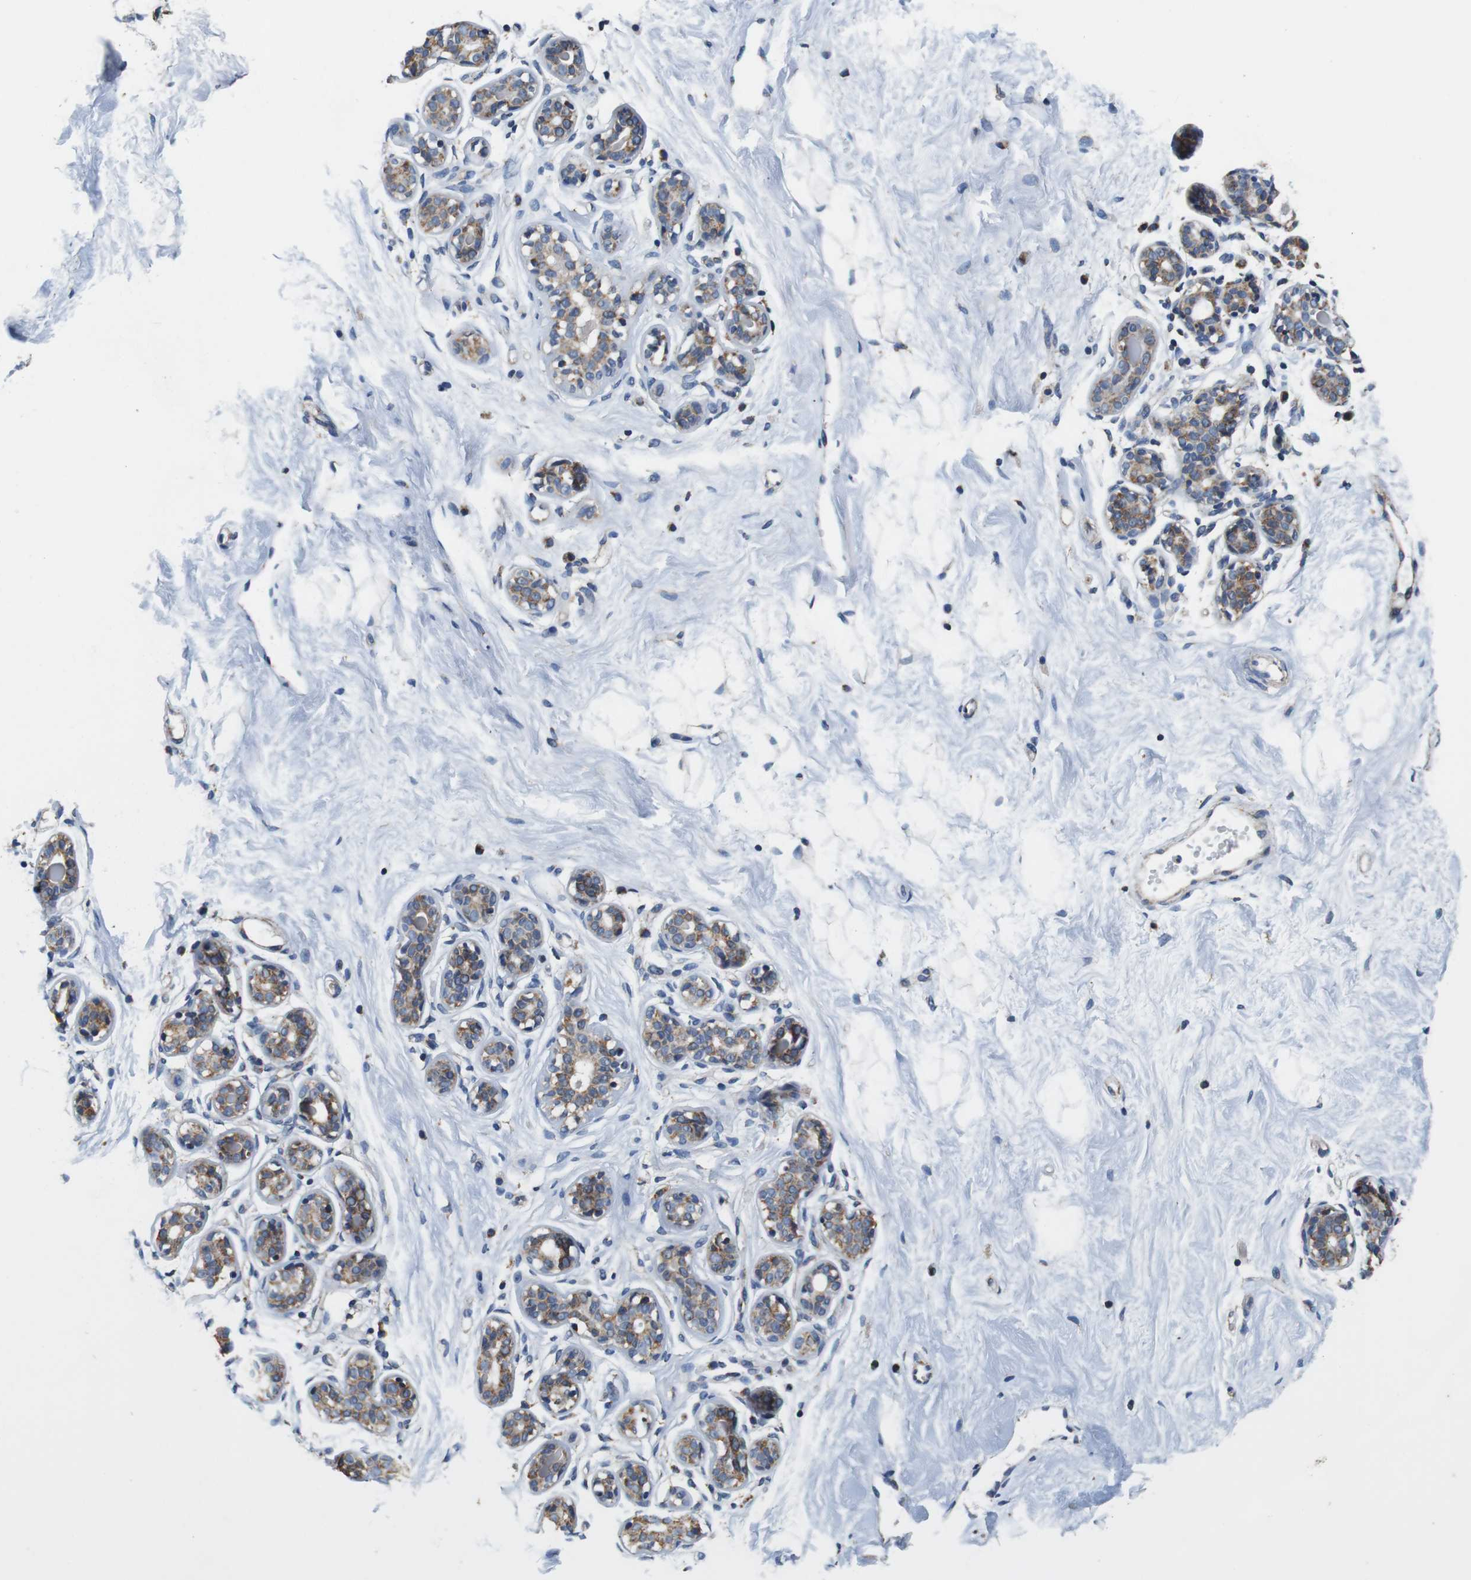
{"staining": {"intensity": "negative", "quantity": "none", "location": "none"}, "tissue": "breast", "cell_type": "Adipocytes", "image_type": "normal", "snomed": [{"axis": "morphology", "description": "Normal tissue, NOS"}, {"axis": "topography", "description": "Breast"}], "caption": "High magnification brightfield microscopy of benign breast stained with DAB (3,3'-diaminobenzidine) (brown) and counterstained with hematoxylin (blue): adipocytes show no significant expression. (Stains: DAB immunohistochemistry (IHC) with hematoxylin counter stain, Microscopy: brightfield microscopy at high magnification).", "gene": "LRP4", "patient": {"sex": "female", "age": 23}}